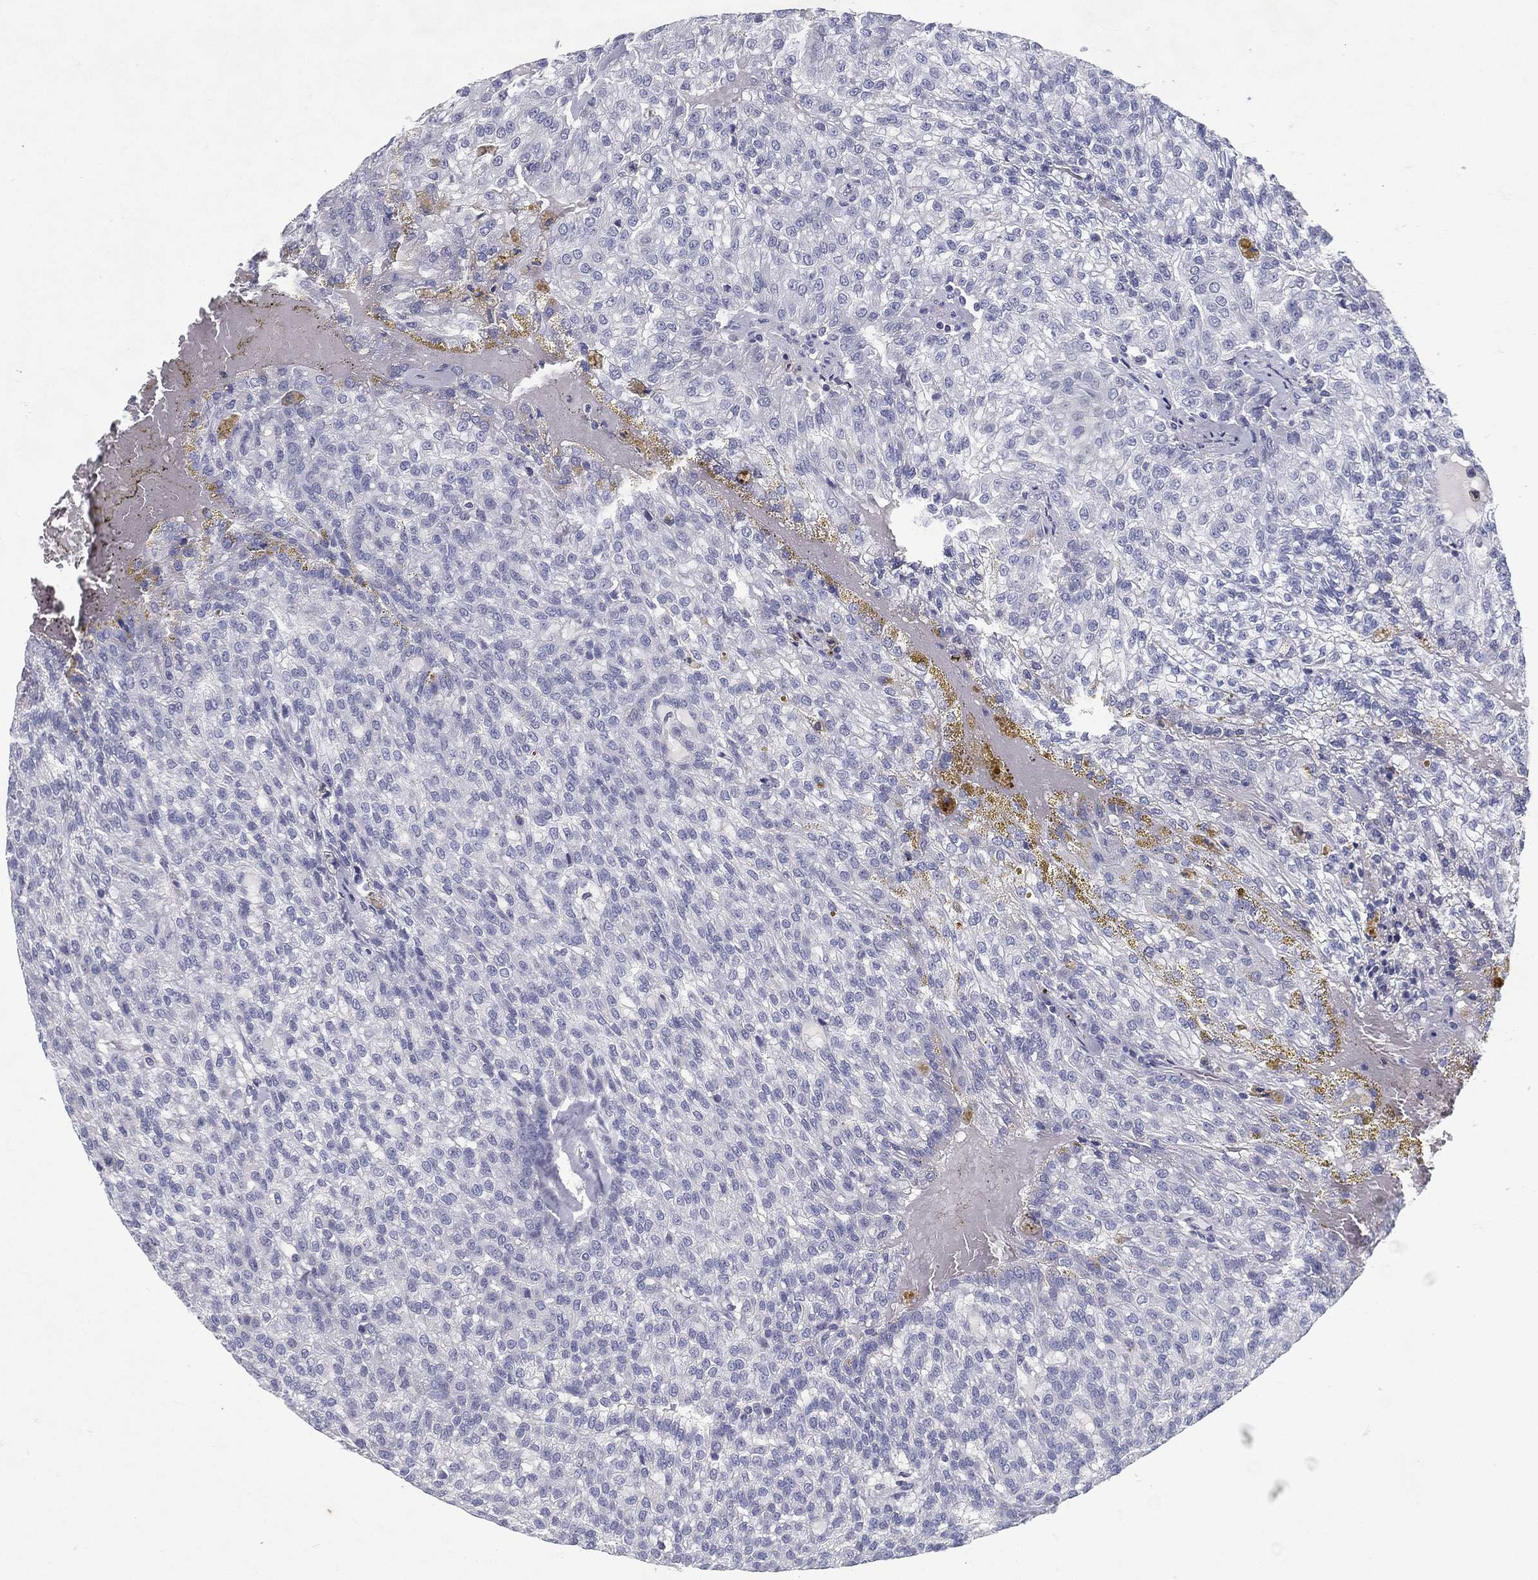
{"staining": {"intensity": "negative", "quantity": "none", "location": "none"}, "tissue": "renal cancer", "cell_type": "Tumor cells", "image_type": "cancer", "snomed": [{"axis": "morphology", "description": "Adenocarcinoma, NOS"}, {"axis": "topography", "description": "Kidney"}], "caption": "There is no significant expression in tumor cells of renal adenocarcinoma.", "gene": "RGS13", "patient": {"sex": "male", "age": 63}}